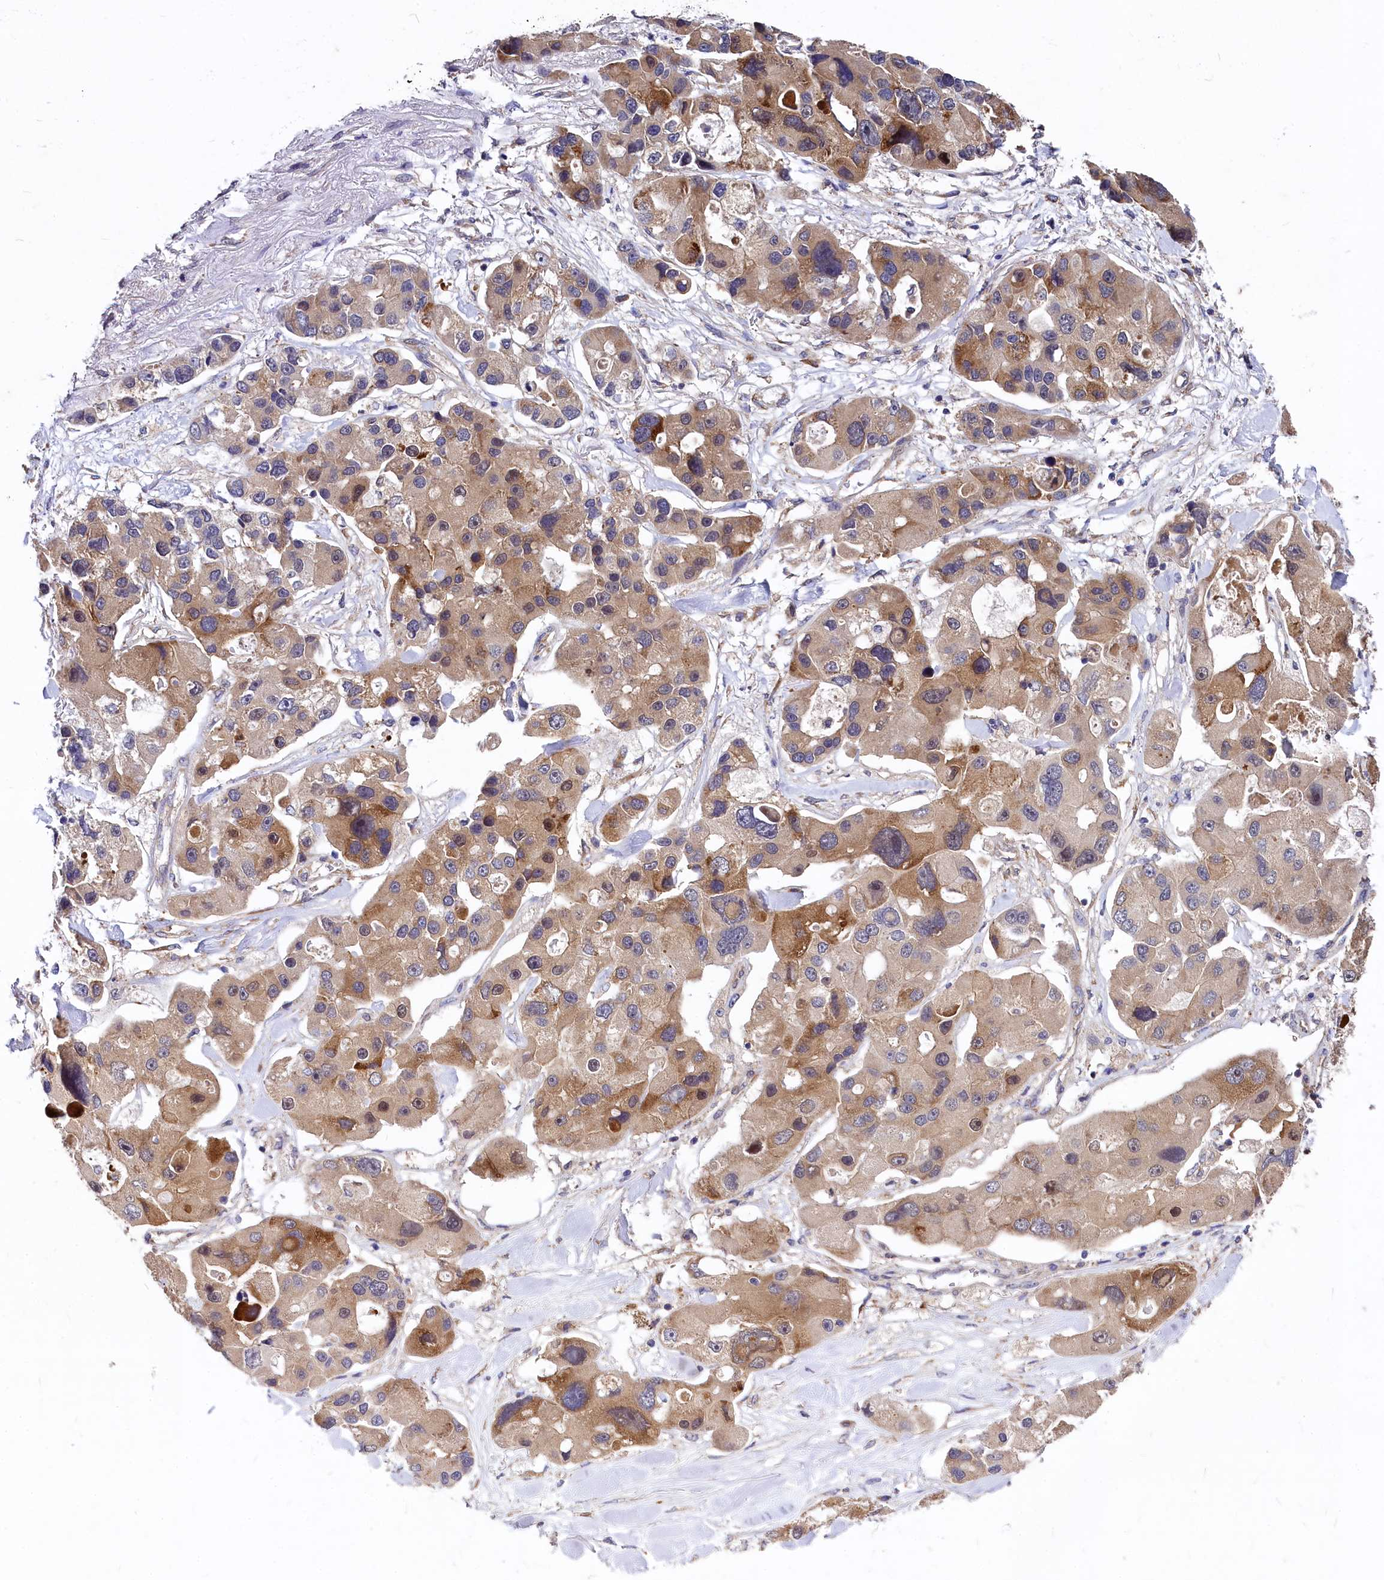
{"staining": {"intensity": "moderate", "quantity": ">75%", "location": "cytoplasmic/membranous"}, "tissue": "lung cancer", "cell_type": "Tumor cells", "image_type": "cancer", "snomed": [{"axis": "morphology", "description": "Adenocarcinoma, NOS"}, {"axis": "topography", "description": "Lung"}], "caption": "This is a micrograph of immunohistochemistry (IHC) staining of lung adenocarcinoma, which shows moderate positivity in the cytoplasmic/membranous of tumor cells.", "gene": "EIF2B2", "patient": {"sex": "female", "age": 54}}